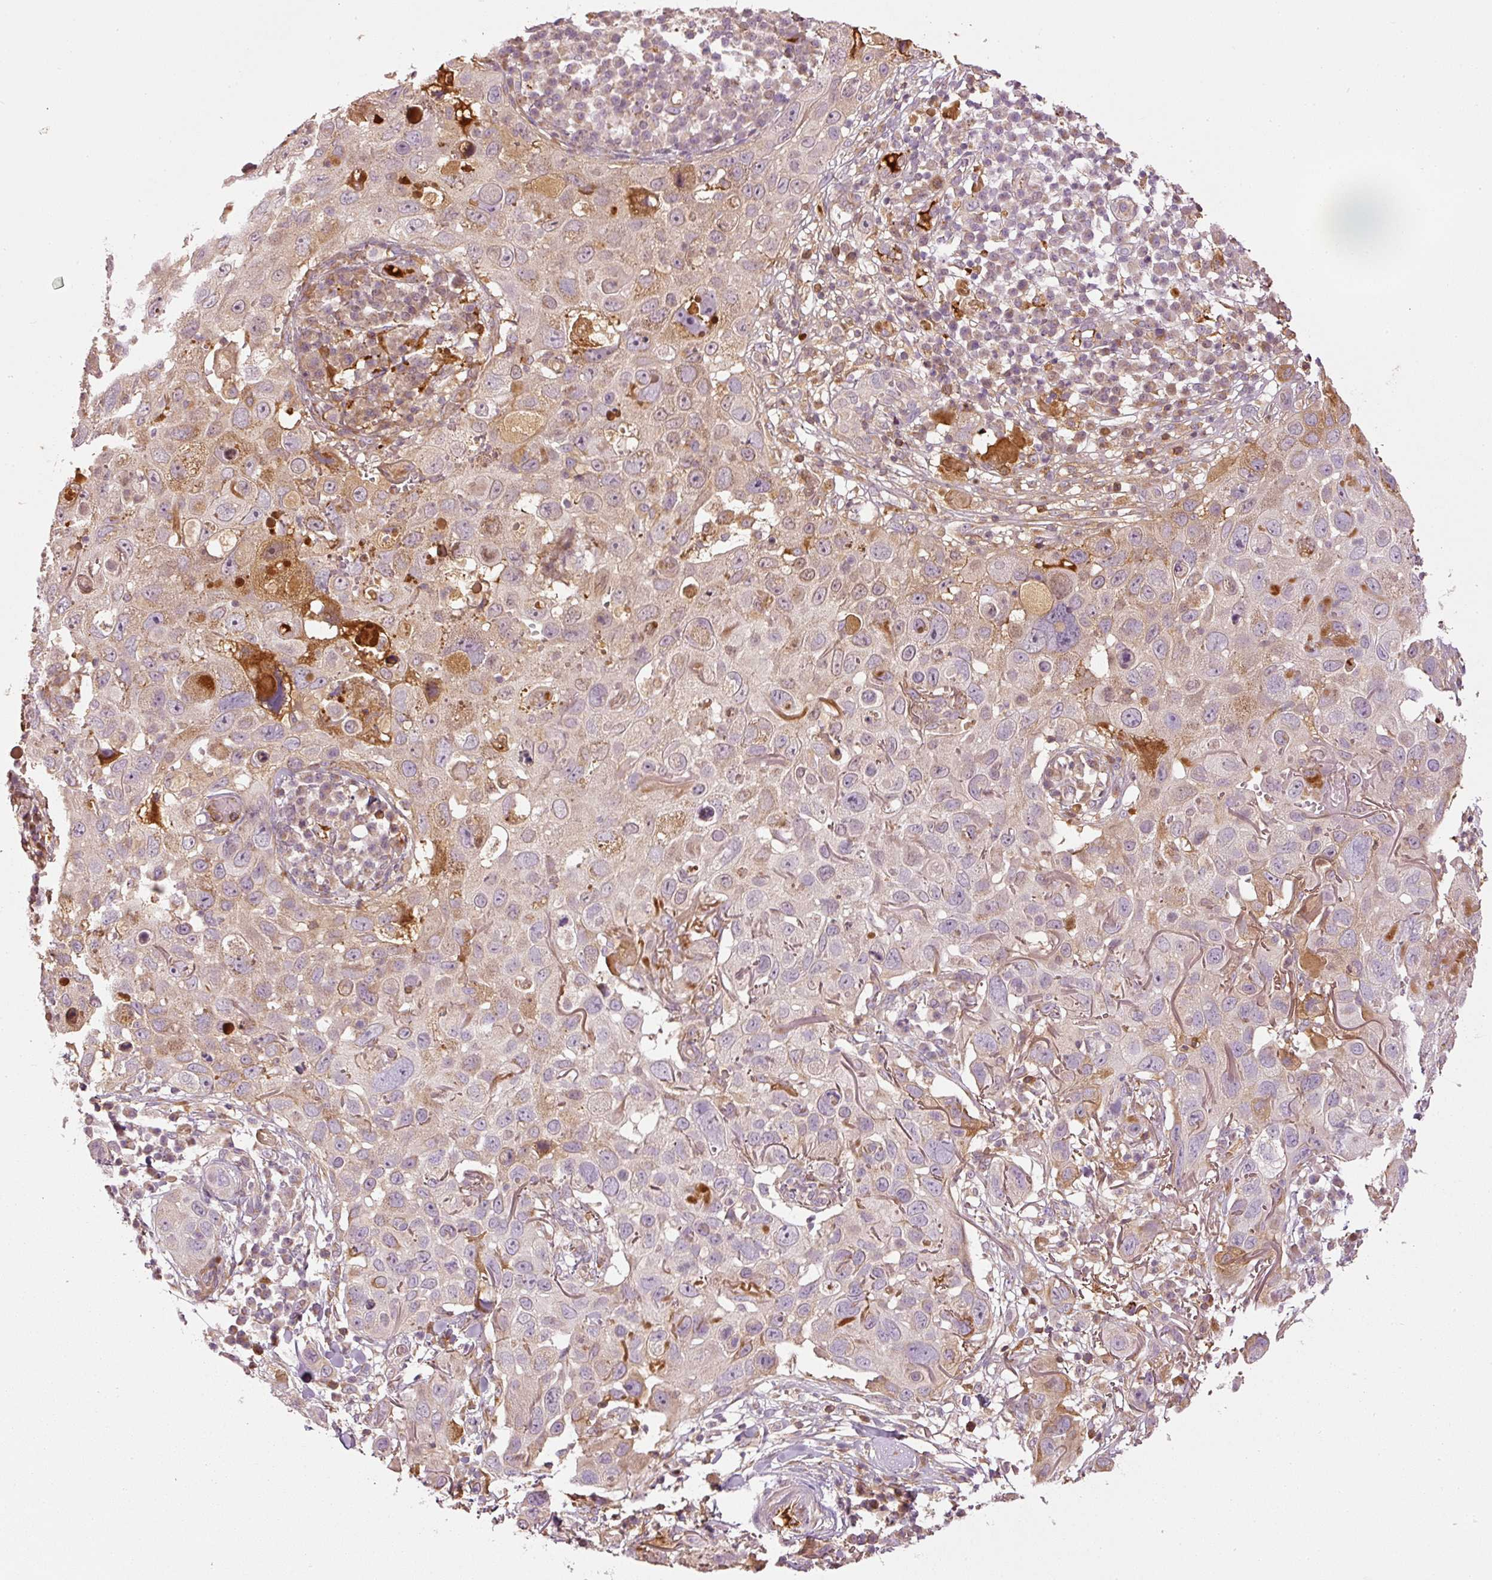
{"staining": {"intensity": "moderate", "quantity": "<25%", "location": "cytoplasmic/membranous"}, "tissue": "skin cancer", "cell_type": "Tumor cells", "image_type": "cancer", "snomed": [{"axis": "morphology", "description": "Squamous cell carcinoma in situ, NOS"}, {"axis": "morphology", "description": "Squamous cell carcinoma, NOS"}, {"axis": "topography", "description": "Skin"}], "caption": "Skin cancer stained with immunohistochemistry (IHC) shows moderate cytoplasmic/membranous staining in about <25% of tumor cells. (DAB (3,3'-diaminobenzidine) IHC, brown staining for protein, blue staining for nuclei).", "gene": "SERPING1", "patient": {"sex": "male", "age": 93}}